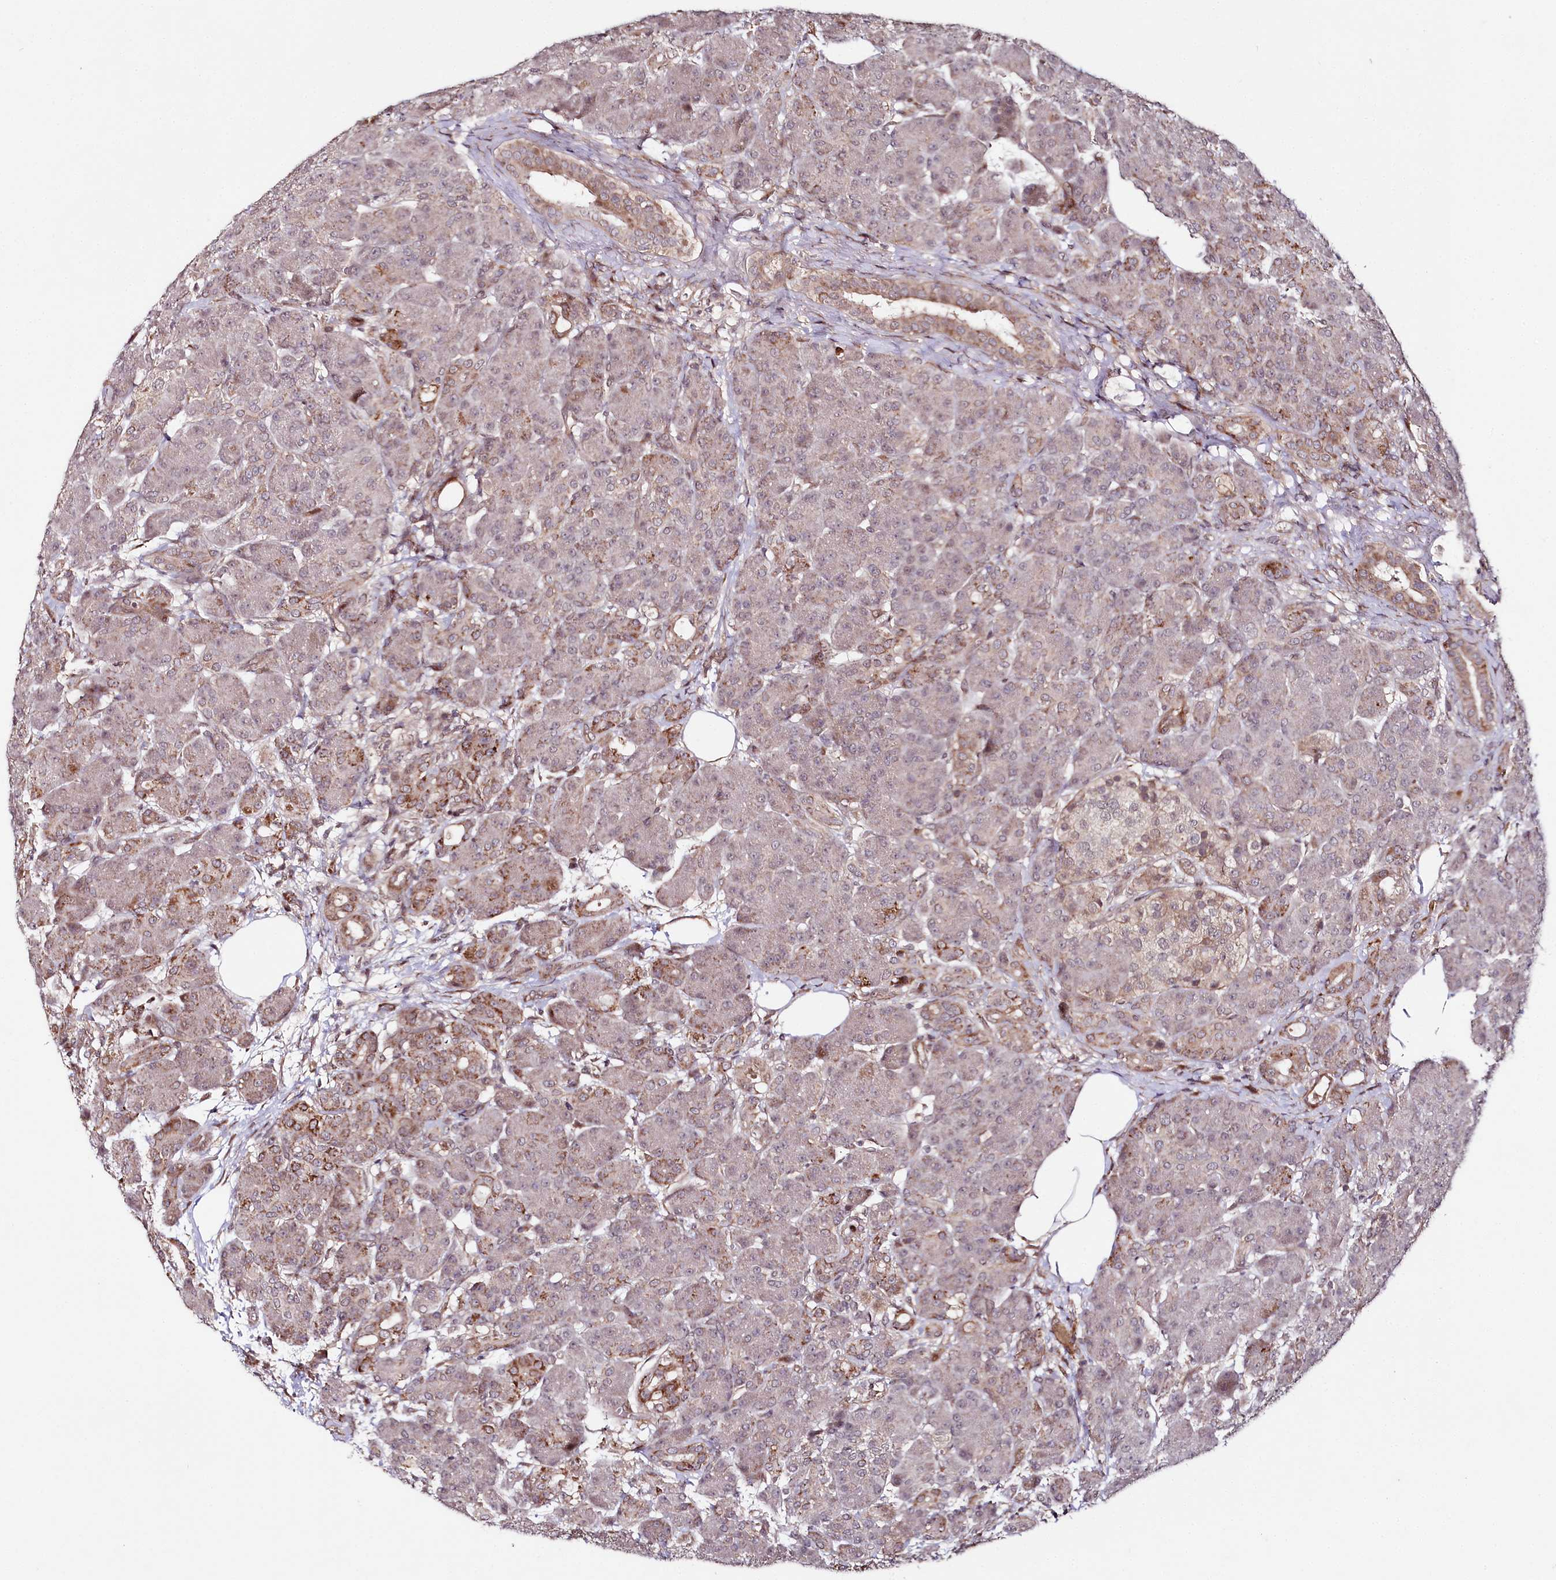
{"staining": {"intensity": "moderate", "quantity": "25%-75%", "location": "cytoplasmic/membranous"}, "tissue": "pancreas", "cell_type": "Exocrine glandular cells", "image_type": "normal", "snomed": [{"axis": "morphology", "description": "Normal tissue, NOS"}, {"axis": "topography", "description": "Pancreas"}], "caption": "This photomicrograph reveals unremarkable pancreas stained with IHC to label a protein in brown. The cytoplasmic/membranous of exocrine glandular cells show moderate positivity for the protein. Nuclei are counter-stained blue.", "gene": "PHLDB1", "patient": {"sex": "male", "age": 63}}